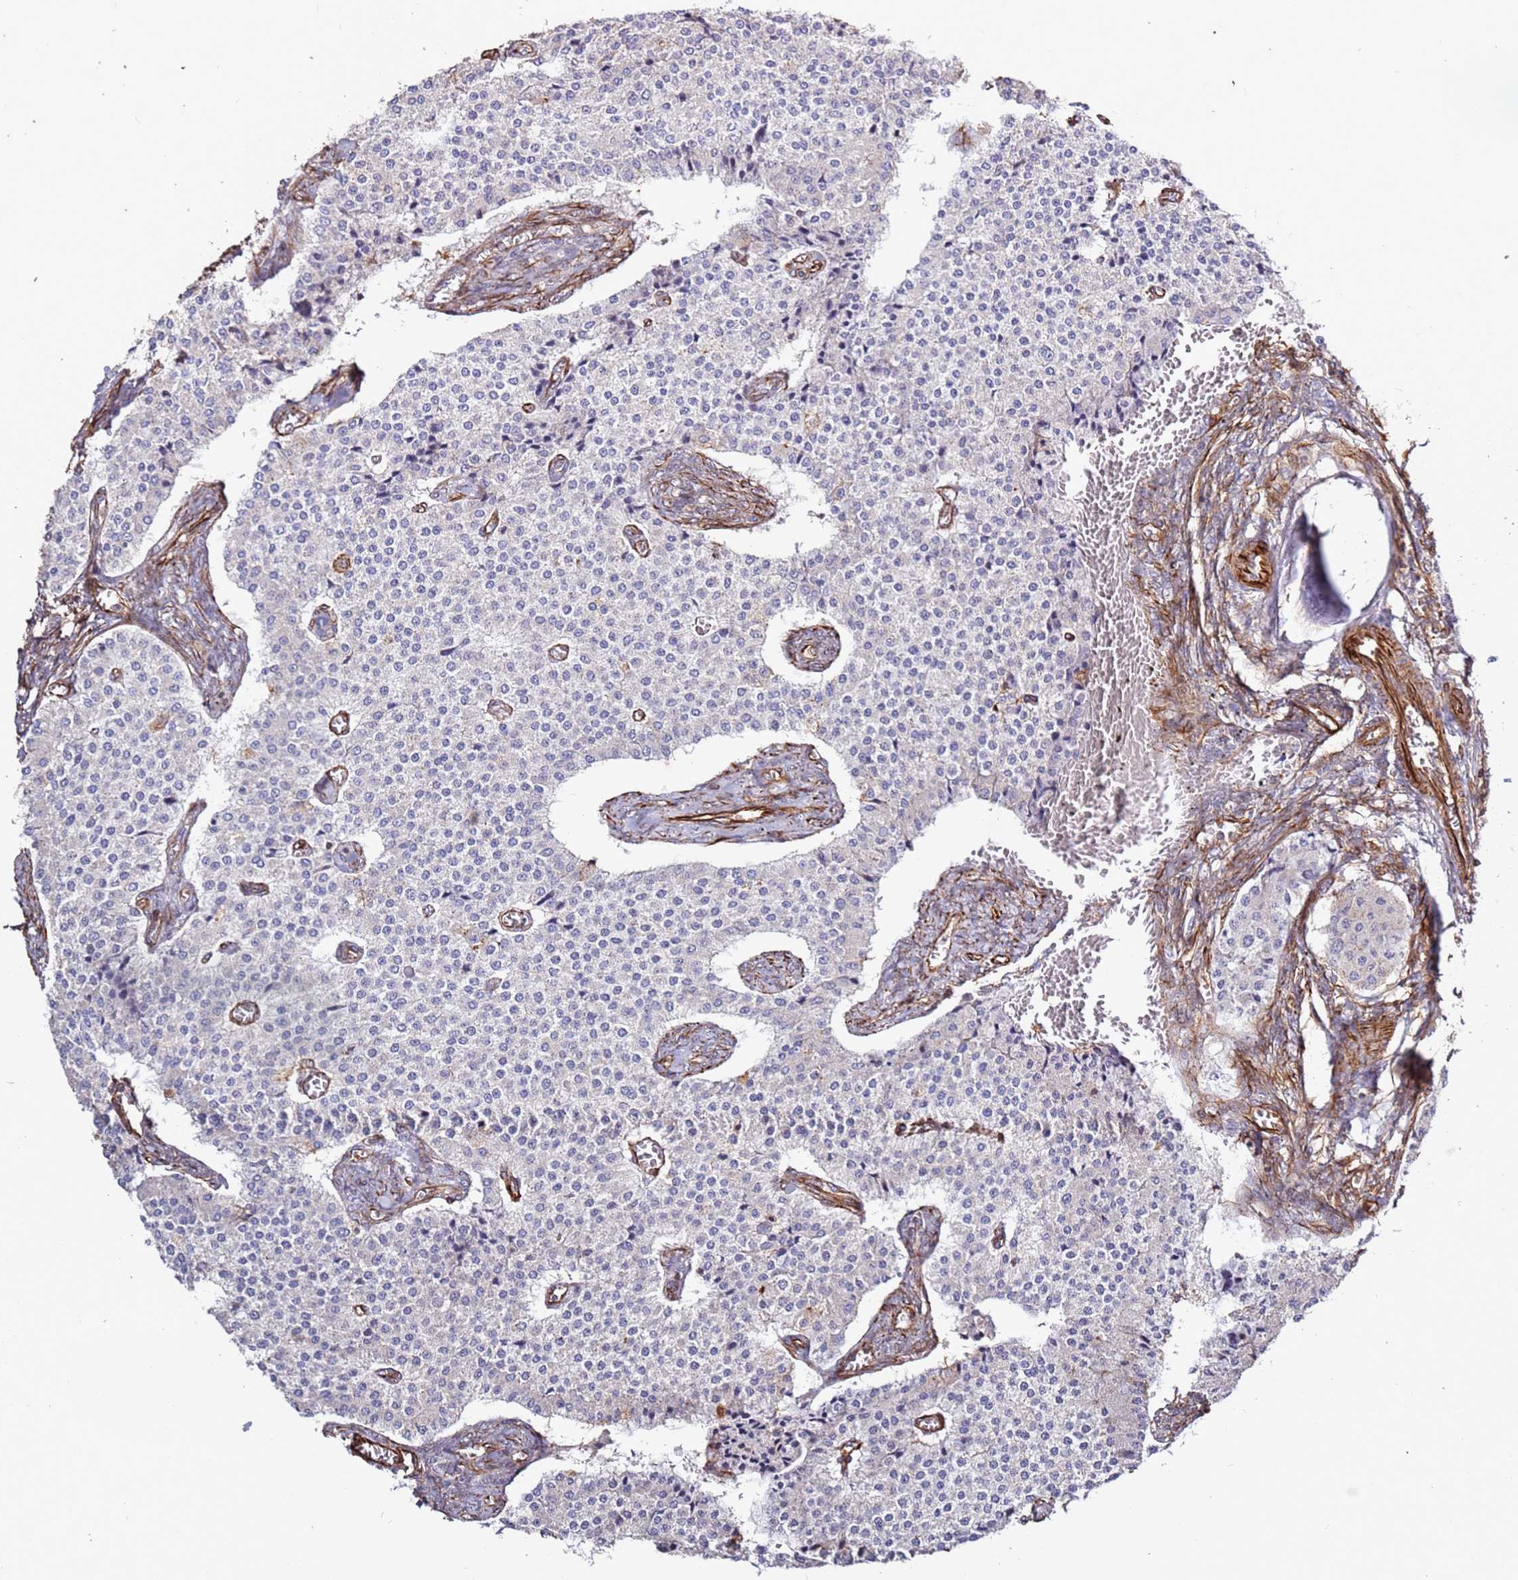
{"staining": {"intensity": "negative", "quantity": "none", "location": "none"}, "tissue": "carcinoid", "cell_type": "Tumor cells", "image_type": "cancer", "snomed": [{"axis": "morphology", "description": "Carcinoid, malignant, NOS"}, {"axis": "topography", "description": "Colon"}], "caption": "This is an IHC photomicrograph of carcinoid. There is no positivity in tumor cells.", "gene": "MRGPRE", "patient": {"sex": "female", "age": 52}}